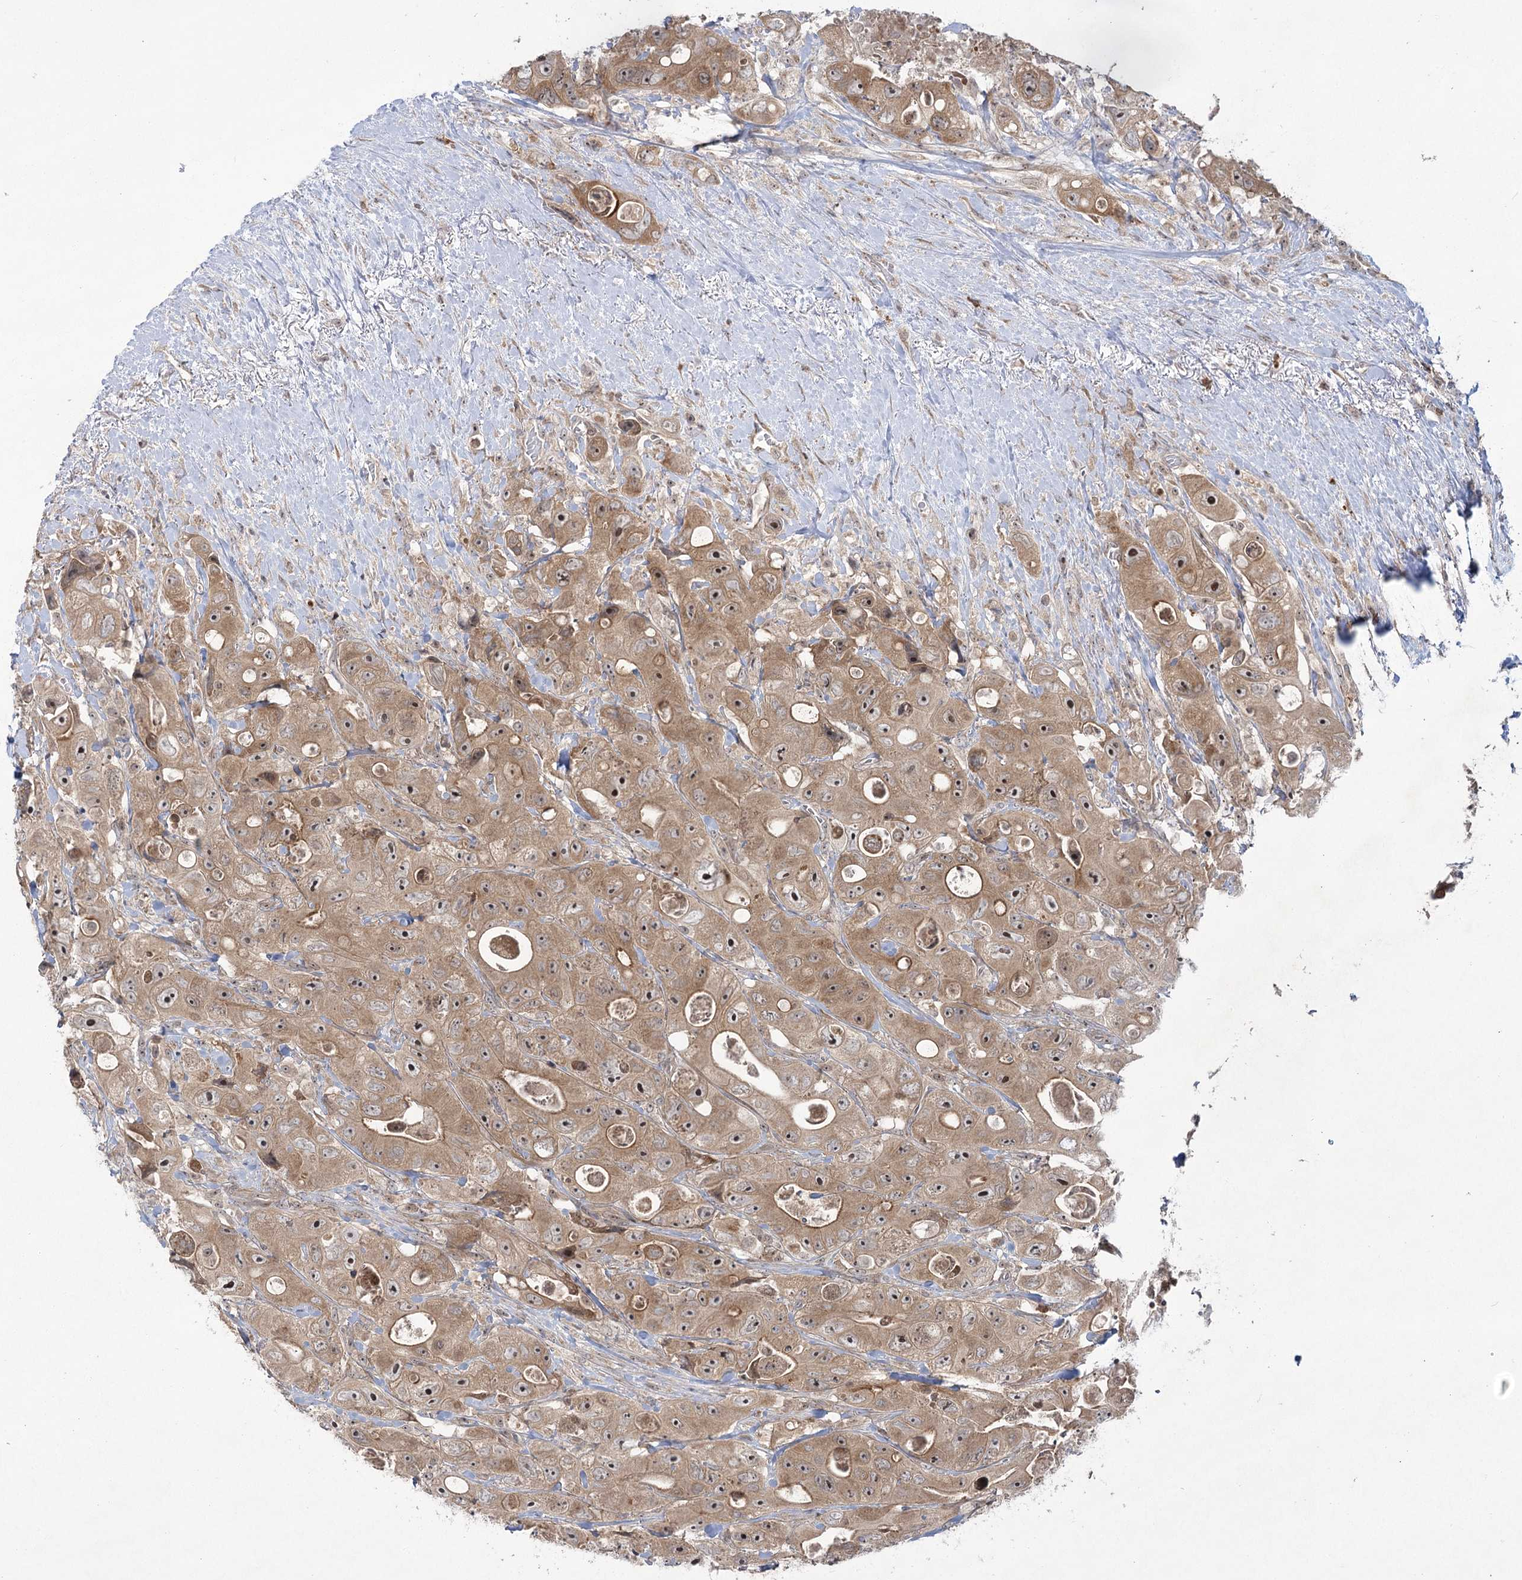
{"staining": {"intensity": "moderate", "quantity": ">75%", "location": "cytoplasmic/membranous,nuclear"}, "tissue": "colorectal cancer", "cell_type": "Tumor cells", "image_type": "cancer", "snomed": [{"axis": "morphology", "description": "Adenocarcinoma, NOS"}, {"axis": "topography", "description": "Colon"}], "caption": "Approximately >75% of tumor cells in human colorectal cancer exhibit moderate cytoplasmic/membranous and nuclear protein positivity as visualized by brown immunohistochemical staining.", "gene": "SYTL1", "patient": {"sex": "female", "age": 46}}